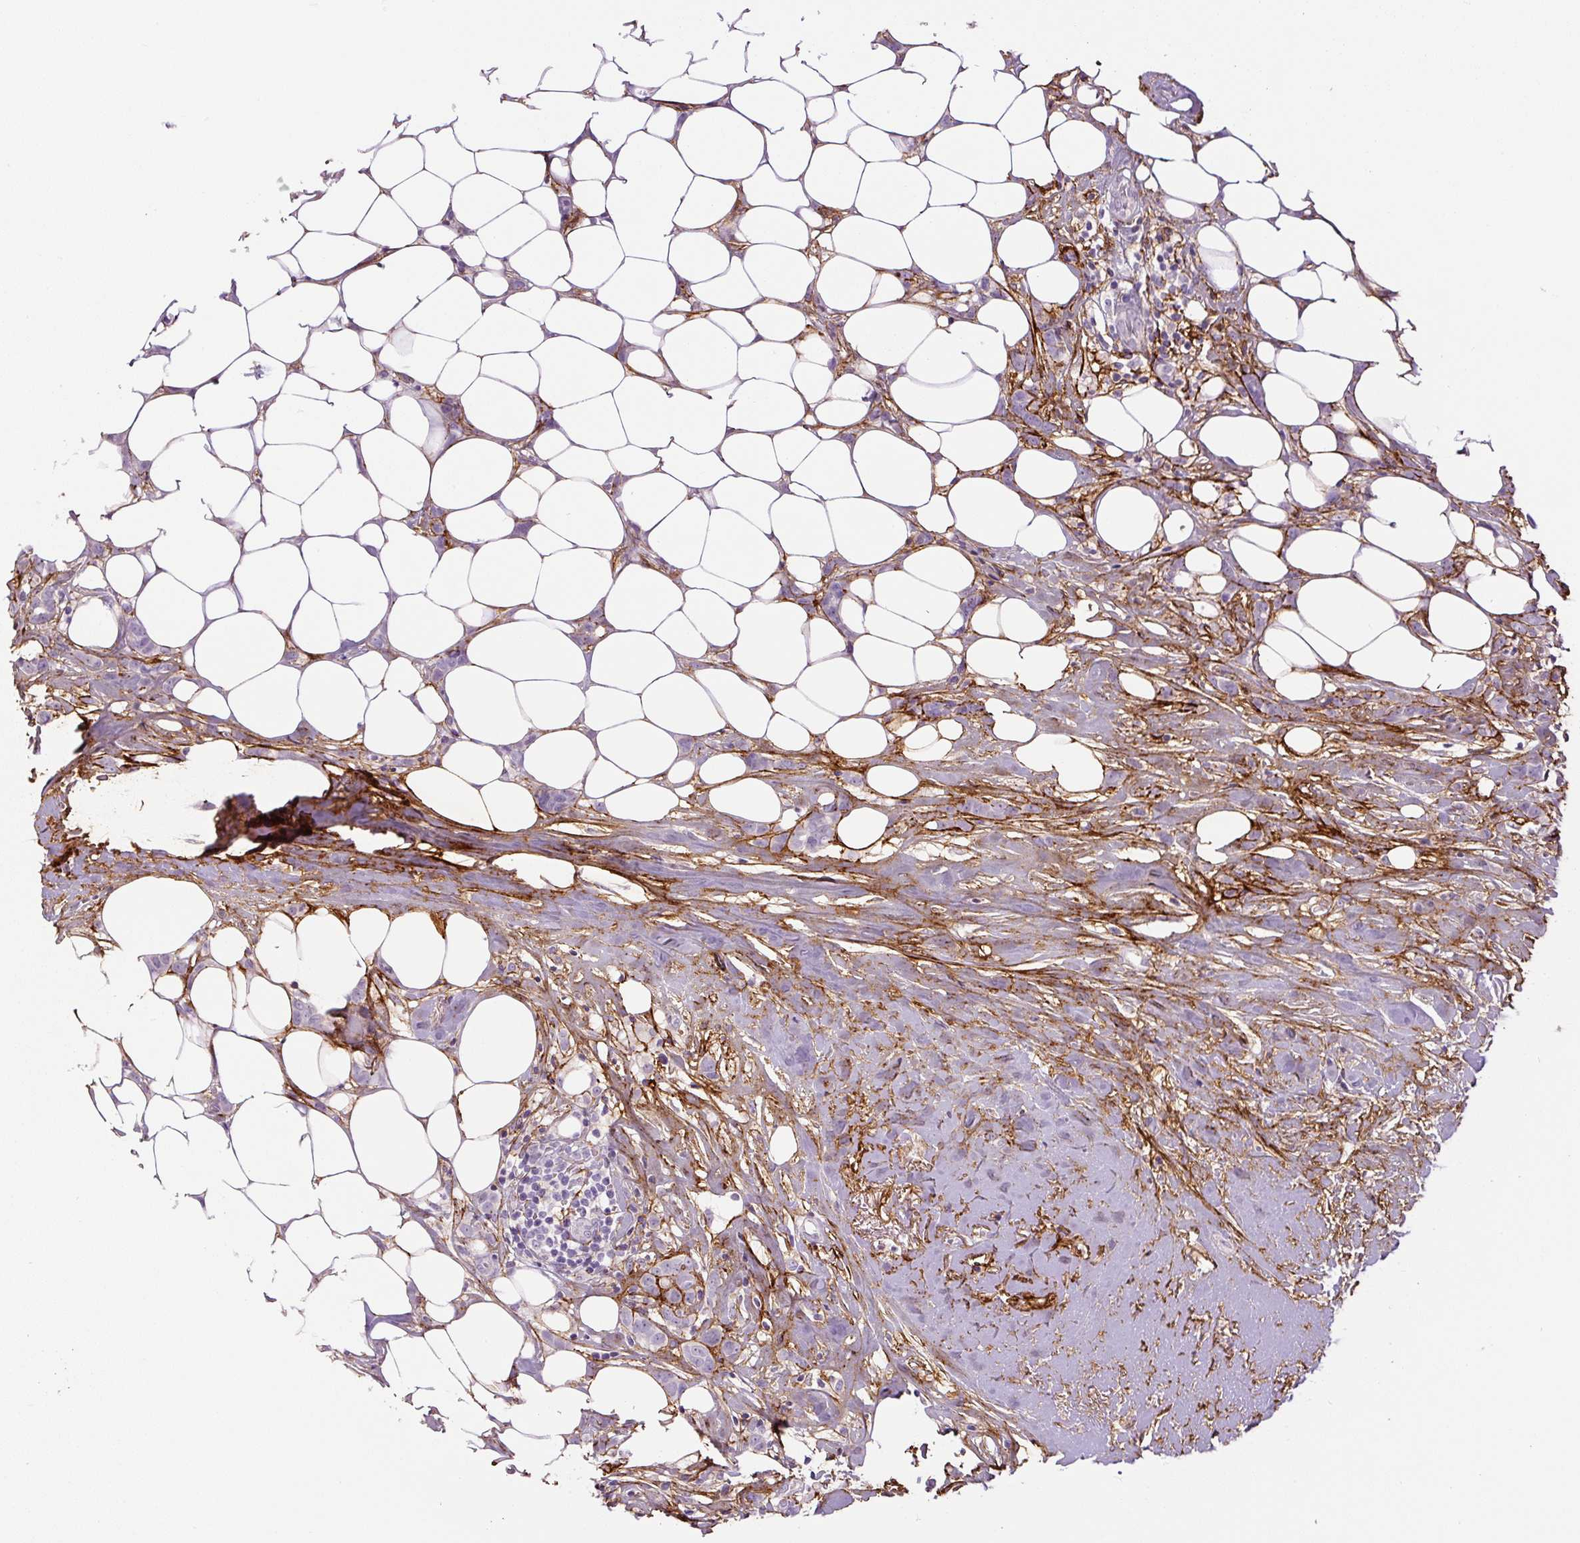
{"staining": {"intensity": "negative", "quantity": "none", "location": "none"}, "tissue": "breast cancer", "cell_type": "Tumor cells", "image_type": "cancer", "snomed": [{"axis": "morphology", "description": "Duct carcinoma"}, {"axis": "topography", "description": "Breast"}], "caption": "Tumor cells are negative for protein expression in human breast cancer (invasive ductal carcinoma).", "gene": "FBN1", "patient": {"sex": "female", "age": 80}}